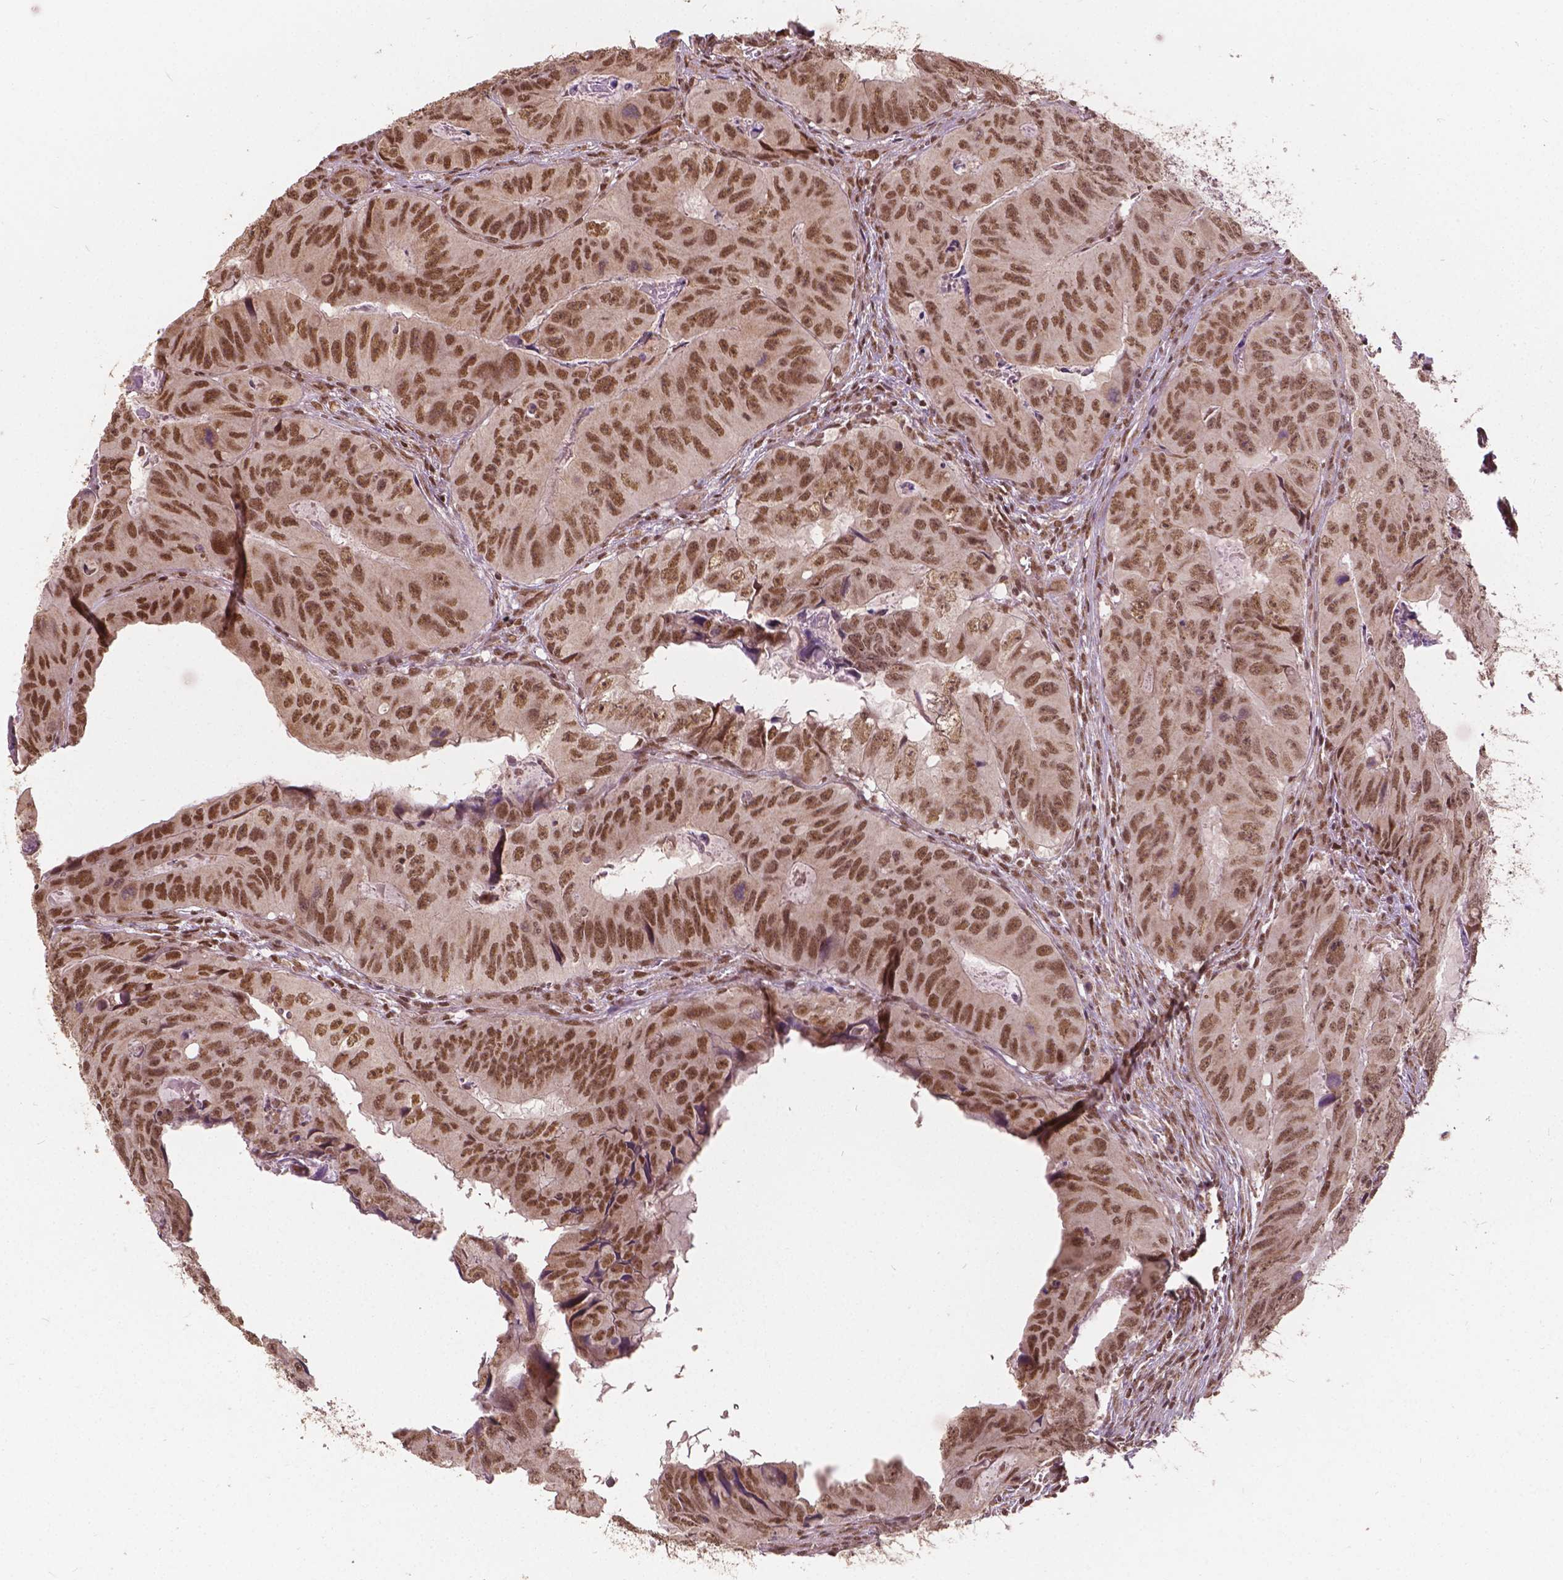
{"staining": {"intensity": "moderate", "quantity": ">75%", "location": "nuclear"}, "tissue": "colorectal cancer", "cell_type": "Tumor cells", "image_type": "cancer", "snomed": [{"axis": "morphology", "description": "Adenocarcinoma, NOS"}, {"axis": "topography", "description": "Colon"}], "caption": "Protein expression by IHC reveals moderate nuclear expression in about >75% of tumor cells in colorectal cancer.", "gene": "GPS2", "patient": {"sex": "male", "age": 79}}